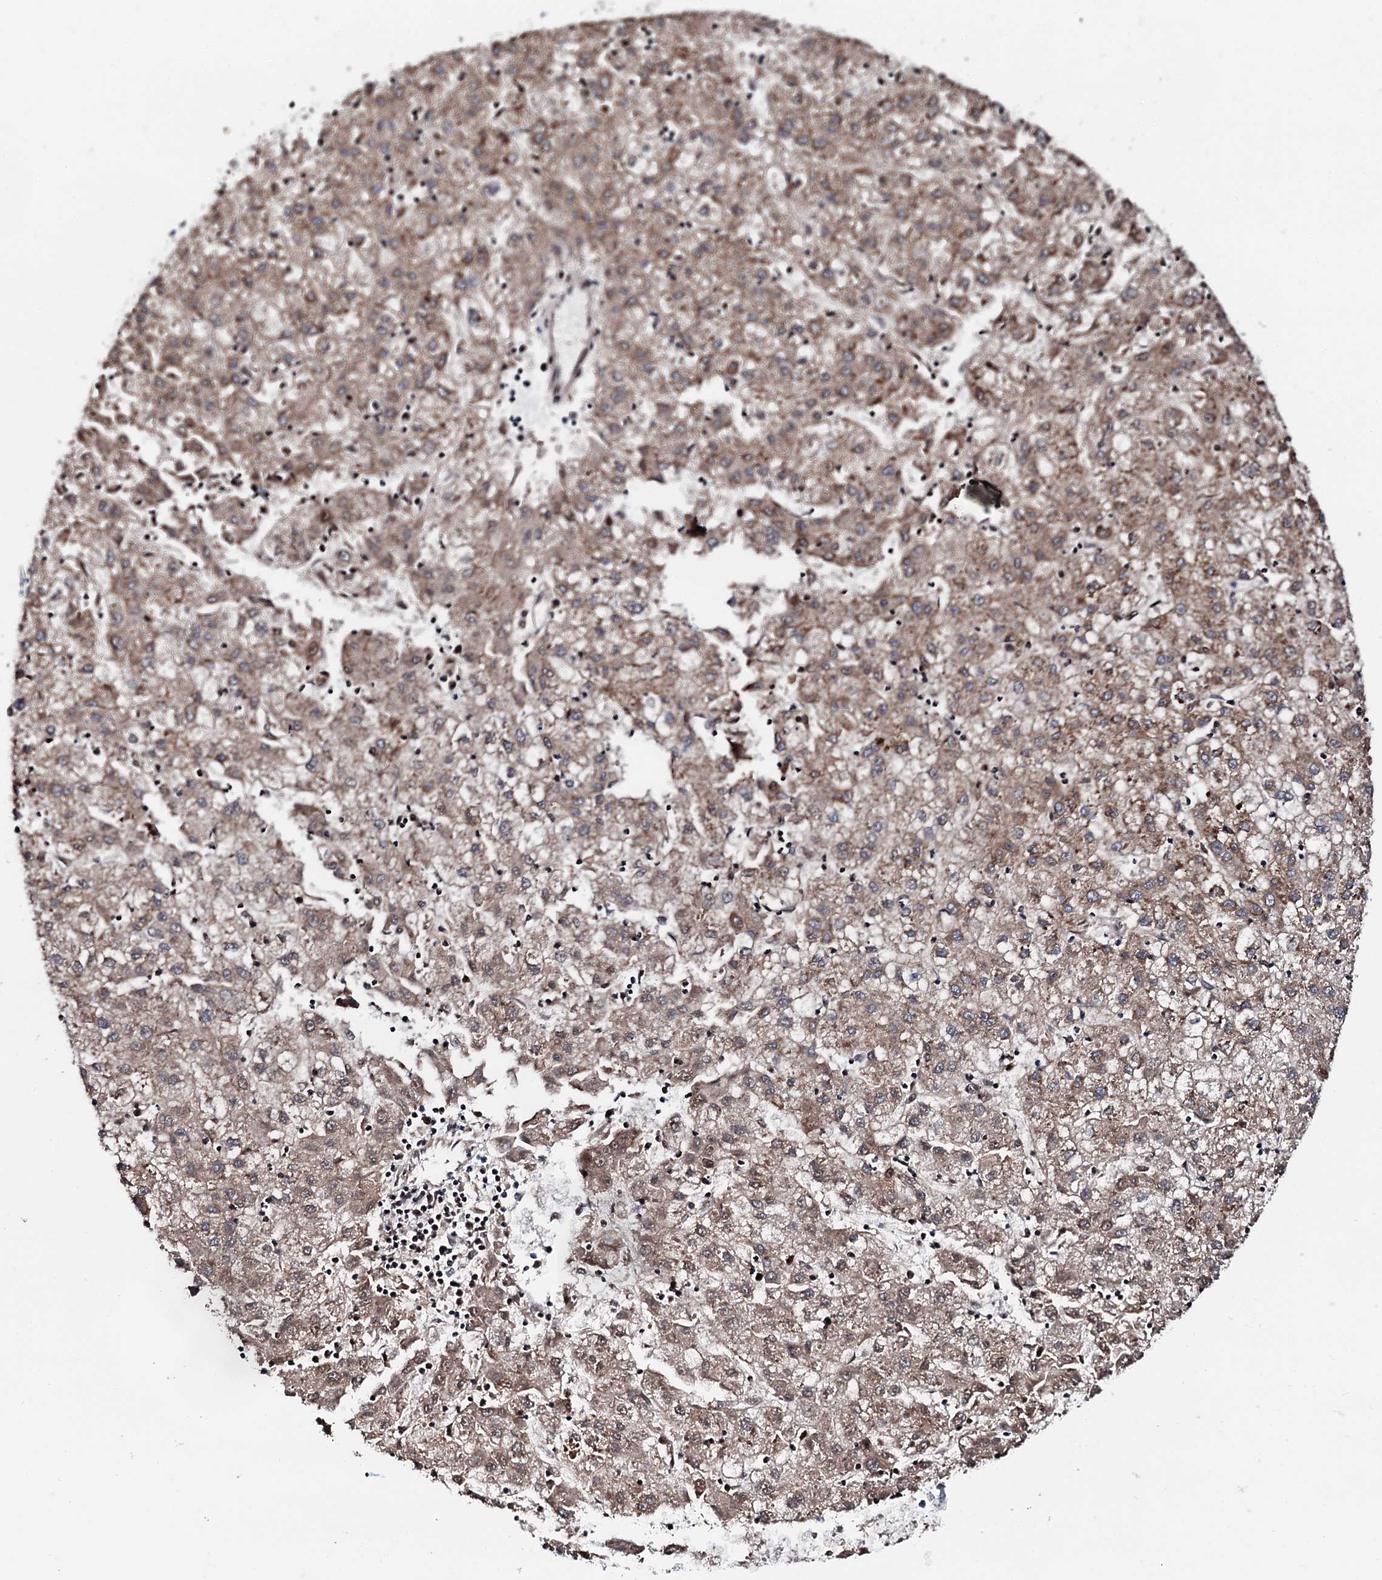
{"staining": {"intensity": "weak", "quantity": ">75%", "location": "cytoplasmic/membranous"}, "tissue": "liver cancer", "cell_type": "Tumor cells", "image_type": "cancer", "snomed": [{"axis": "morphology", "description": "Carcinoma, Hepatocellular, NOS"}, {"axis": "topography", "description": "Liver"}], "caption": "A high-resolution photomicrograph shows IHC staining of liver cancer, which displays weak cytoplasmic/membranous expression in approximately >75% of tumor cells.", "gene": "TRDN", "patient": {"sex": "male", "age": 72}}